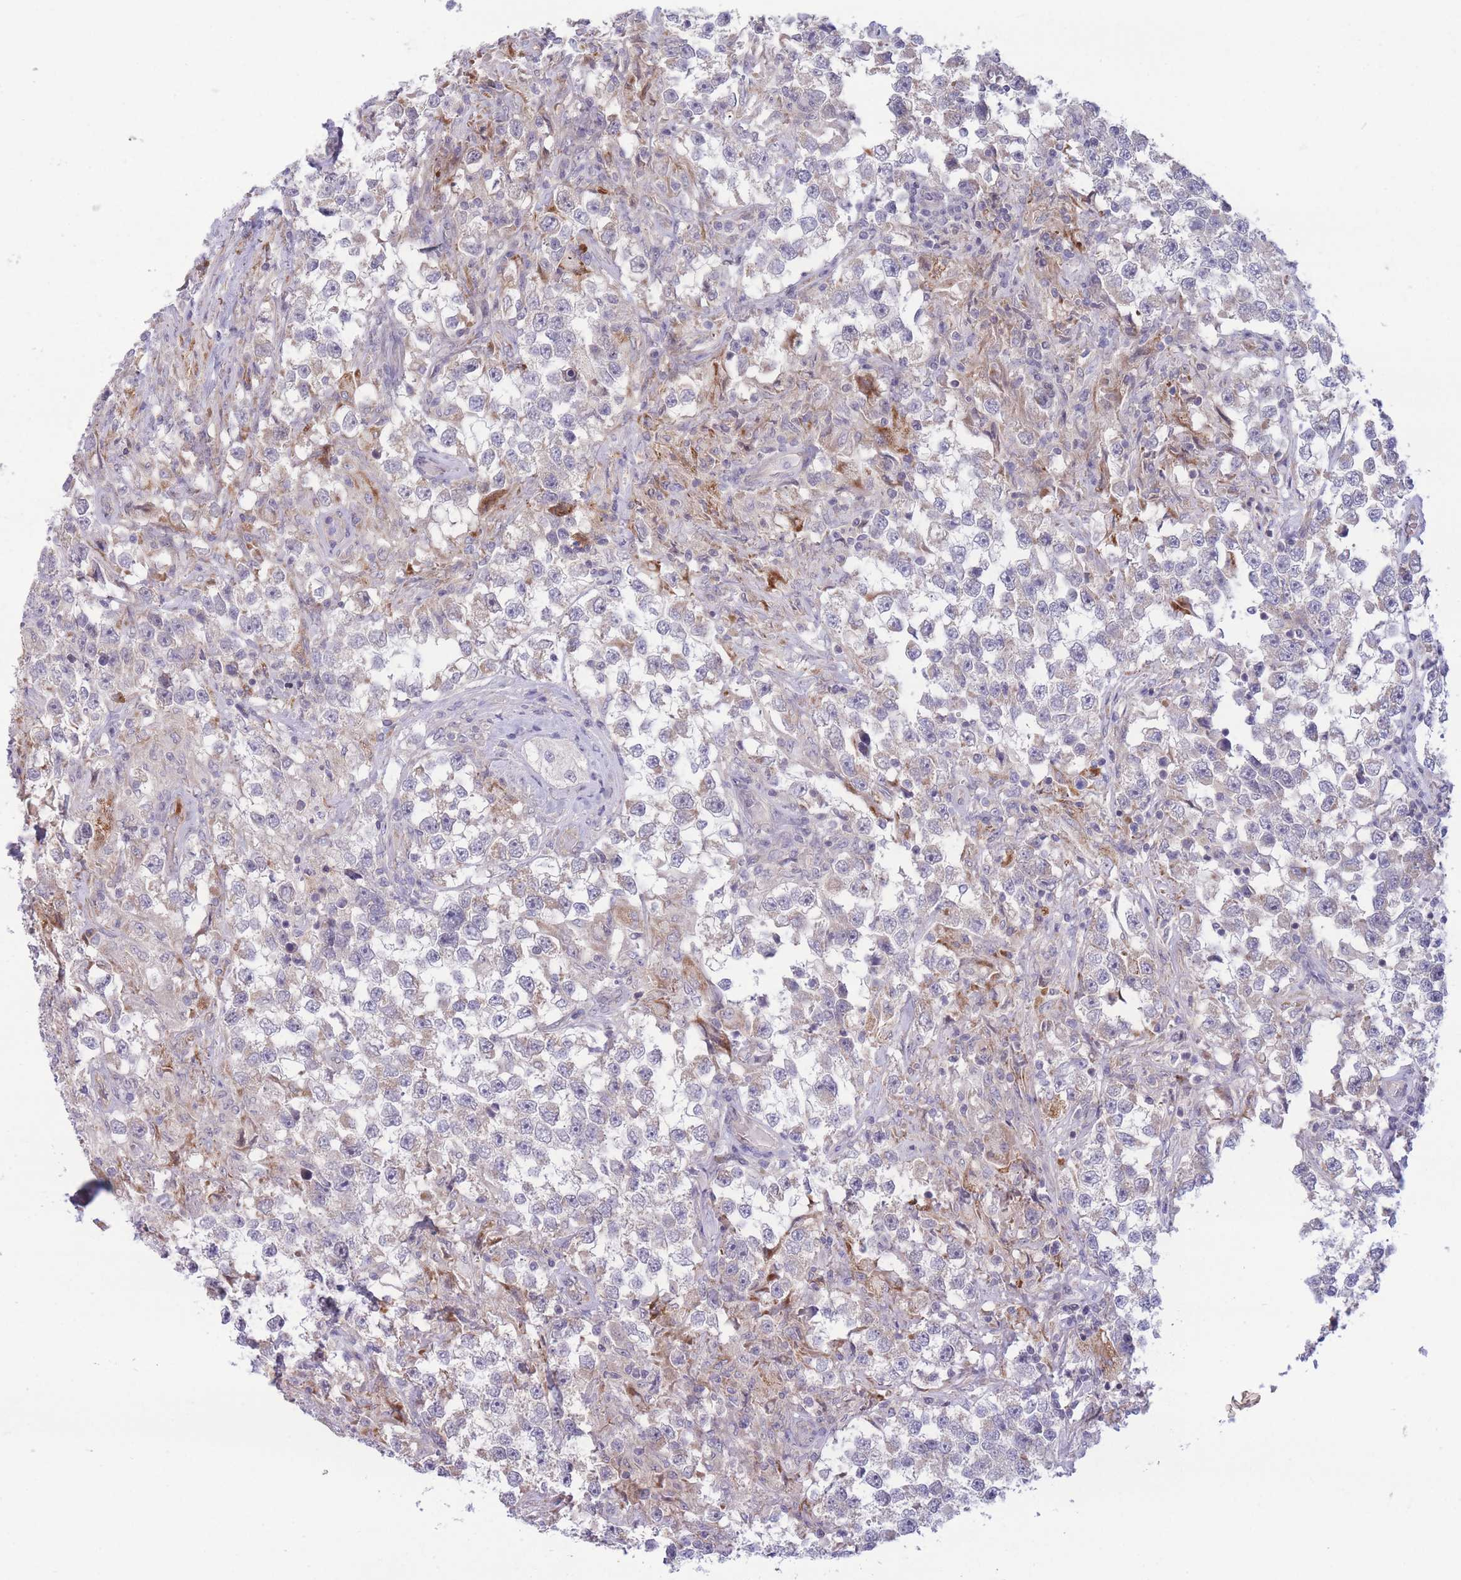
{"staining": {"intensity": "negative", "quantity": "none", "location": "none"}, "tissue": "testis cancer", "cell_type": "Tumor cells", "image_type": "cancer", "snomed": [{"axis": "morphology", "description": "Seminoma, NOS"}, {"axis": "topography", "description": "Testis"}], "caption": "This is an IHC photomicrograph of seminoma (testis). There is no expression in tumor cells.", "gene": "CDC25B", "patient": {"sex": "male", "age": 46}}